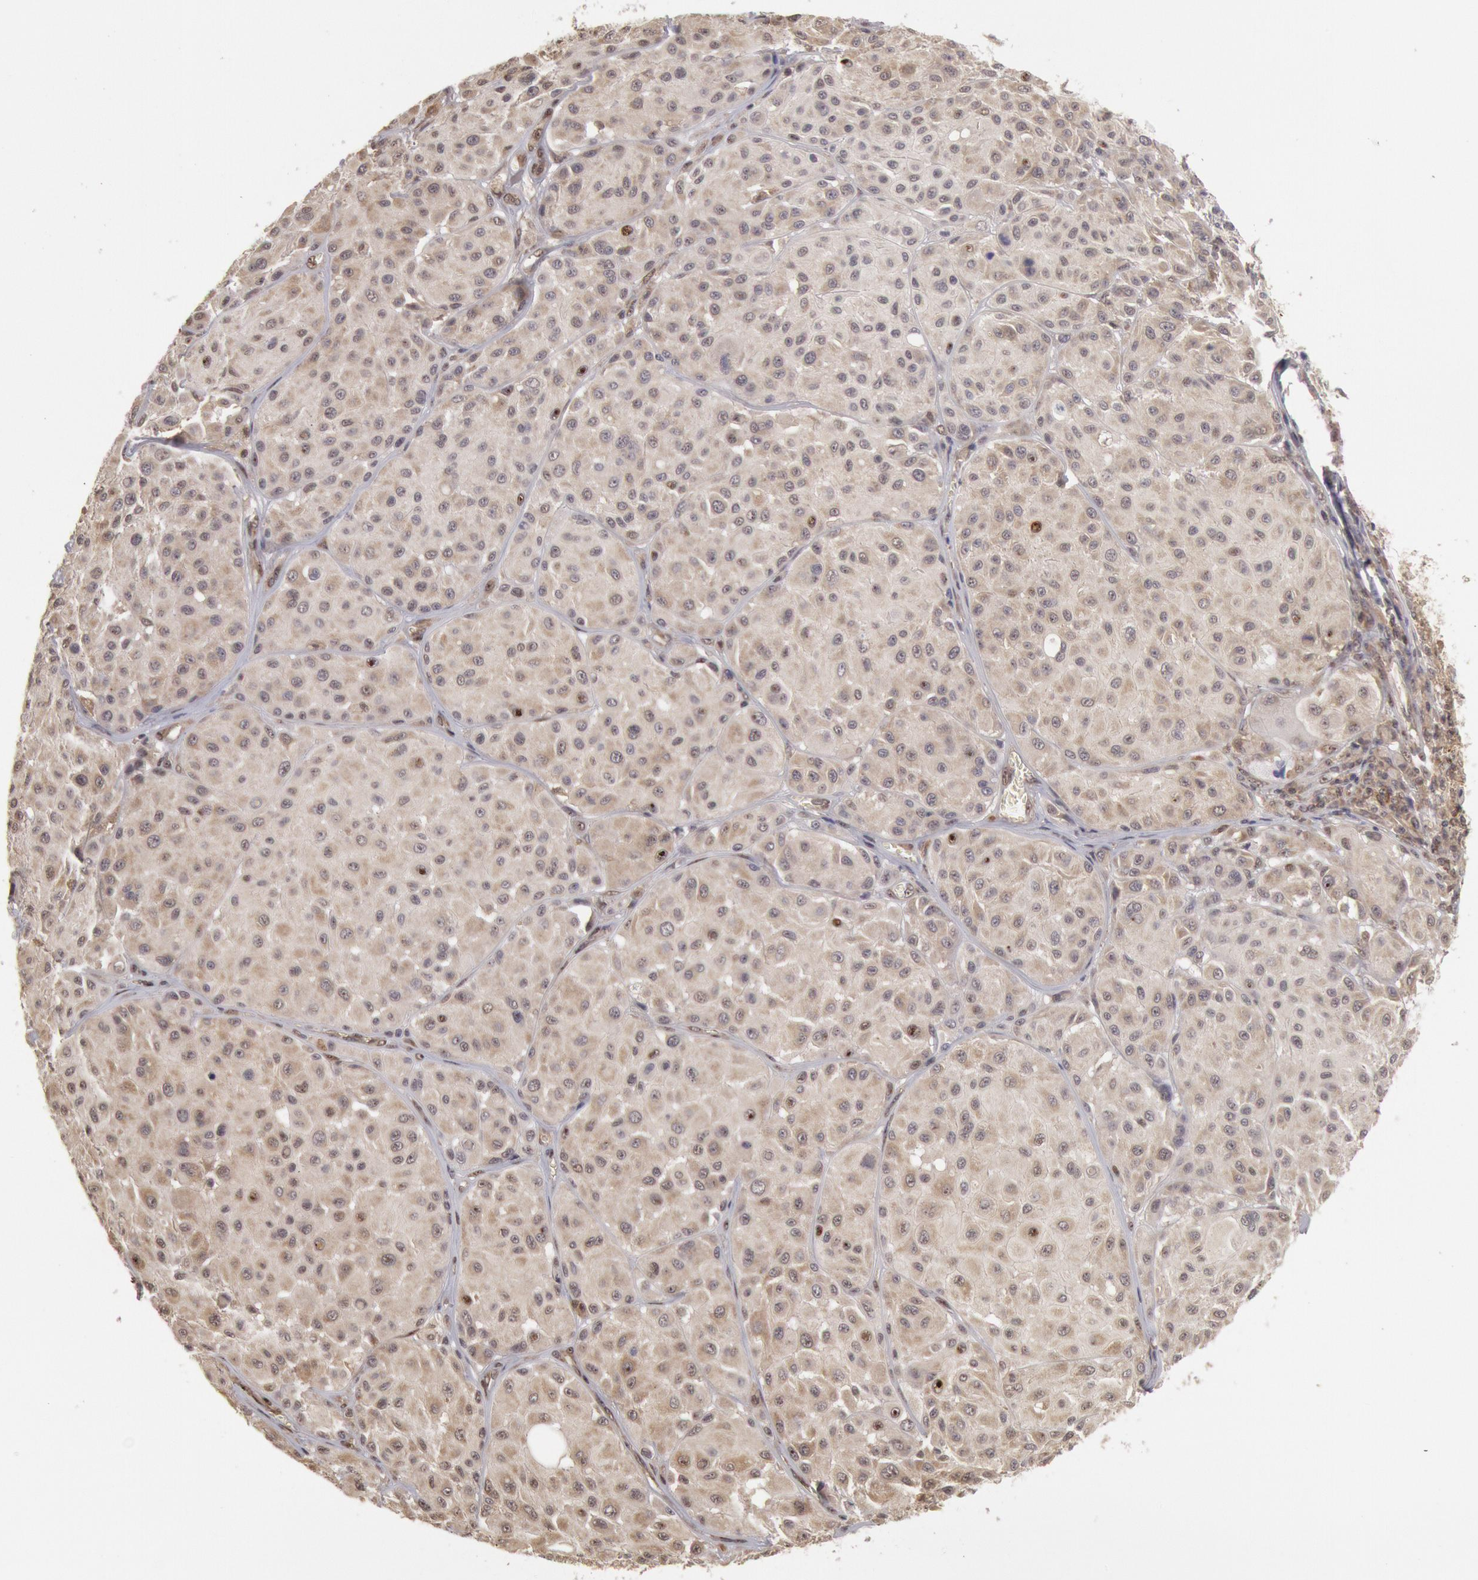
{"staining": {"intensity": "weak", "quantity": ">75%", "location": "cytoplasmic/membranous,nuclear"}, "tissue": "melanoma", "cell_type": "Tumor cells", "image_type": "cancer", "snomed": [{"axis": "morphology", "description": "Malignant melanoma, NOS"}, {"axis": "topography", "description": "Skin"}], "caption": "Protein expression analysis of human melanoma reveals weak cytoplasmic/membranous and nuclear staining in approximately >75% of tumor cells.", "gene": "STX17", "patient": {"sex": "male", "age": 36}}